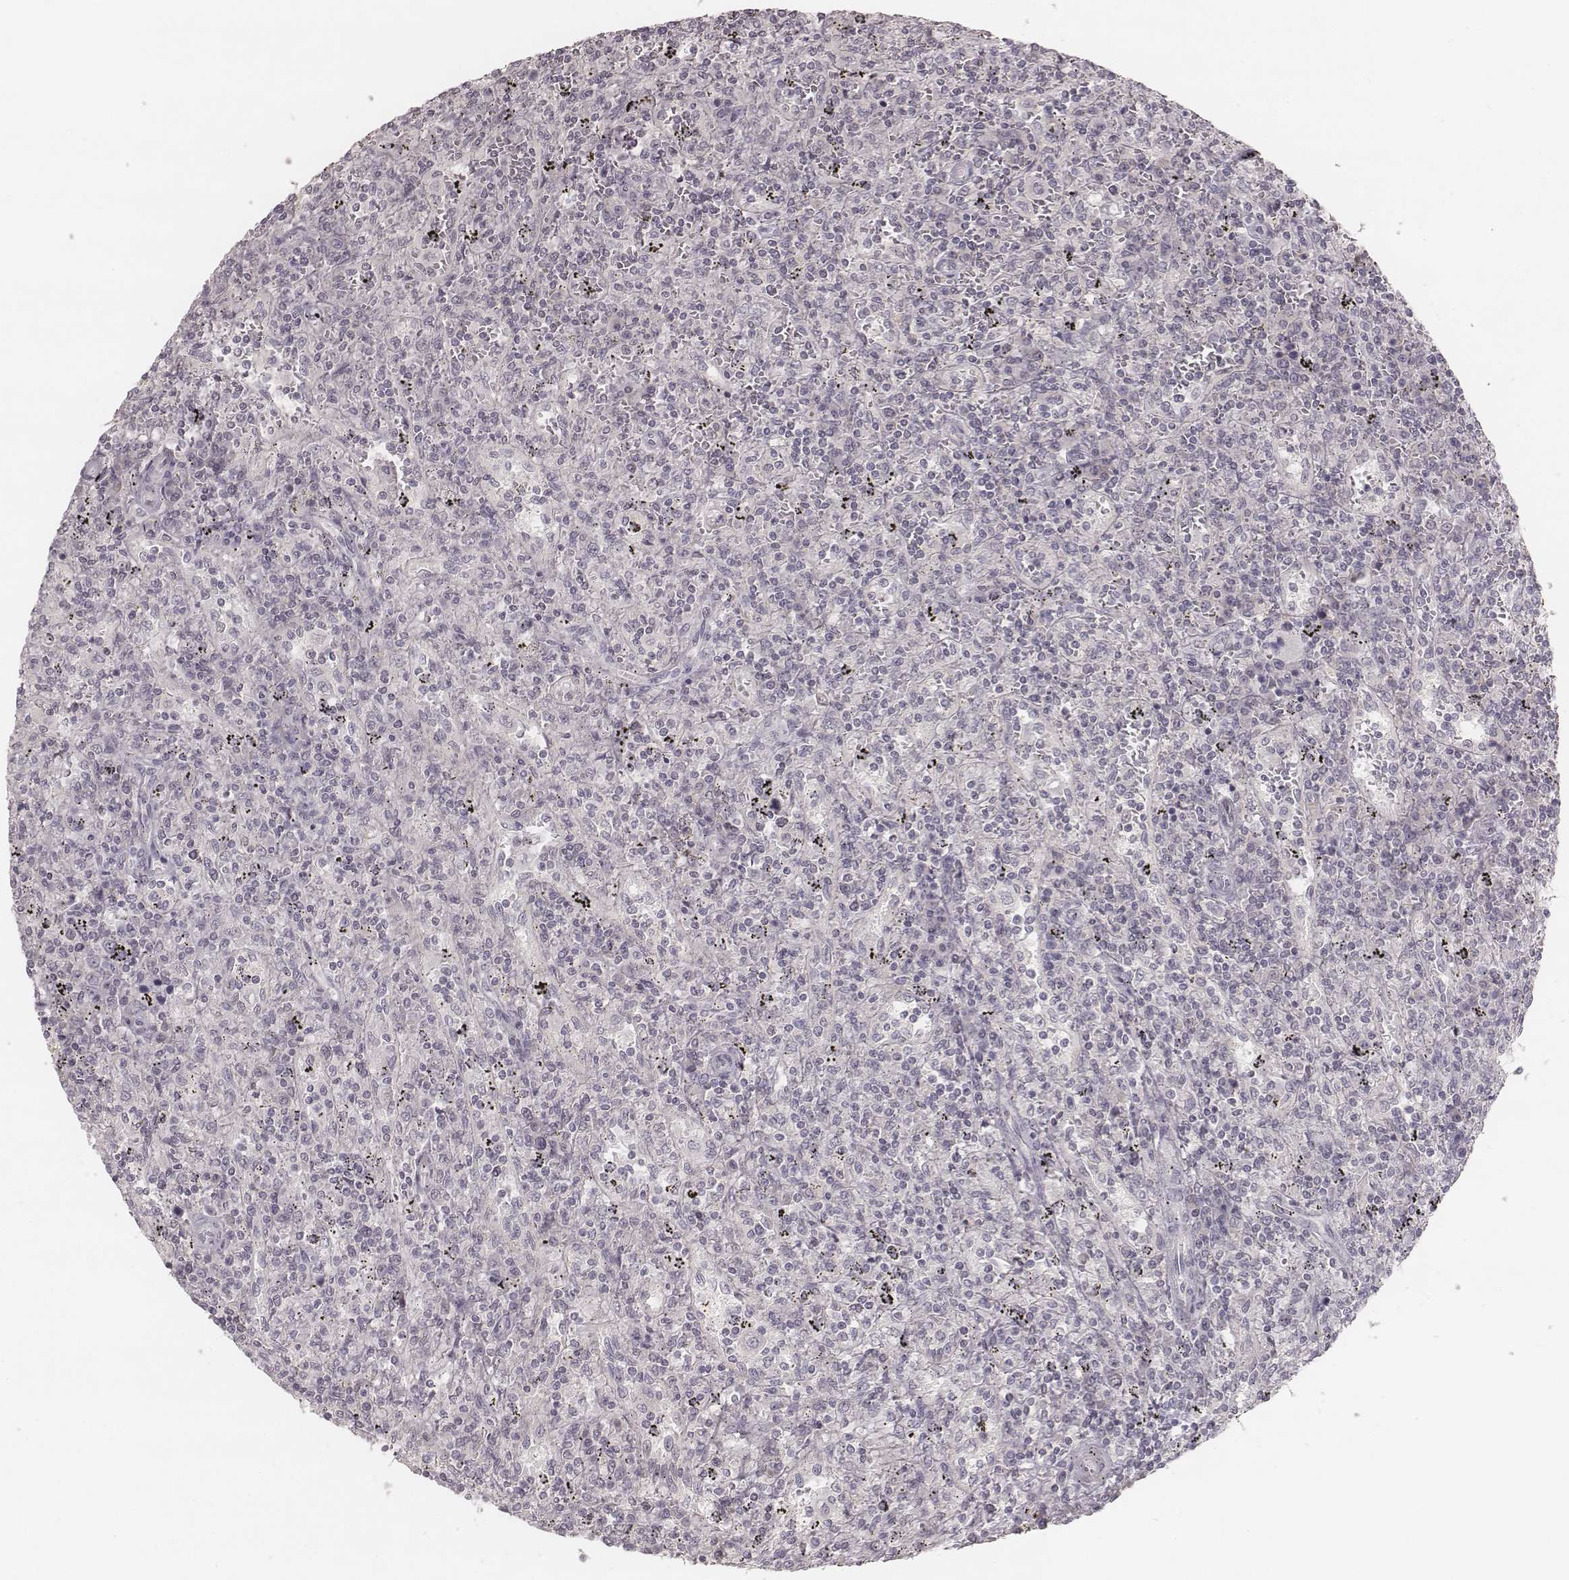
{"staining": {"intensity": "negative", "quantity": "none", "location": "none"}, "tissue": "lymphoma", "cell_type": "Tumor cells", "image_type": "cancer", "snomed": [{"axis": "morphology", "description": "Malignant lymphoma, non-Hodgkin's type, Low grade"}, {"axis": "topography", "description": "Spleen"}], "caption": "Photomicrograph shows no protein expression in tumor cells of malignant lymphoma, non-Hodgkin's type (low-grade) tissue.", "gene": "ACACB", "patient": {"sex": "male", "age": 62}}